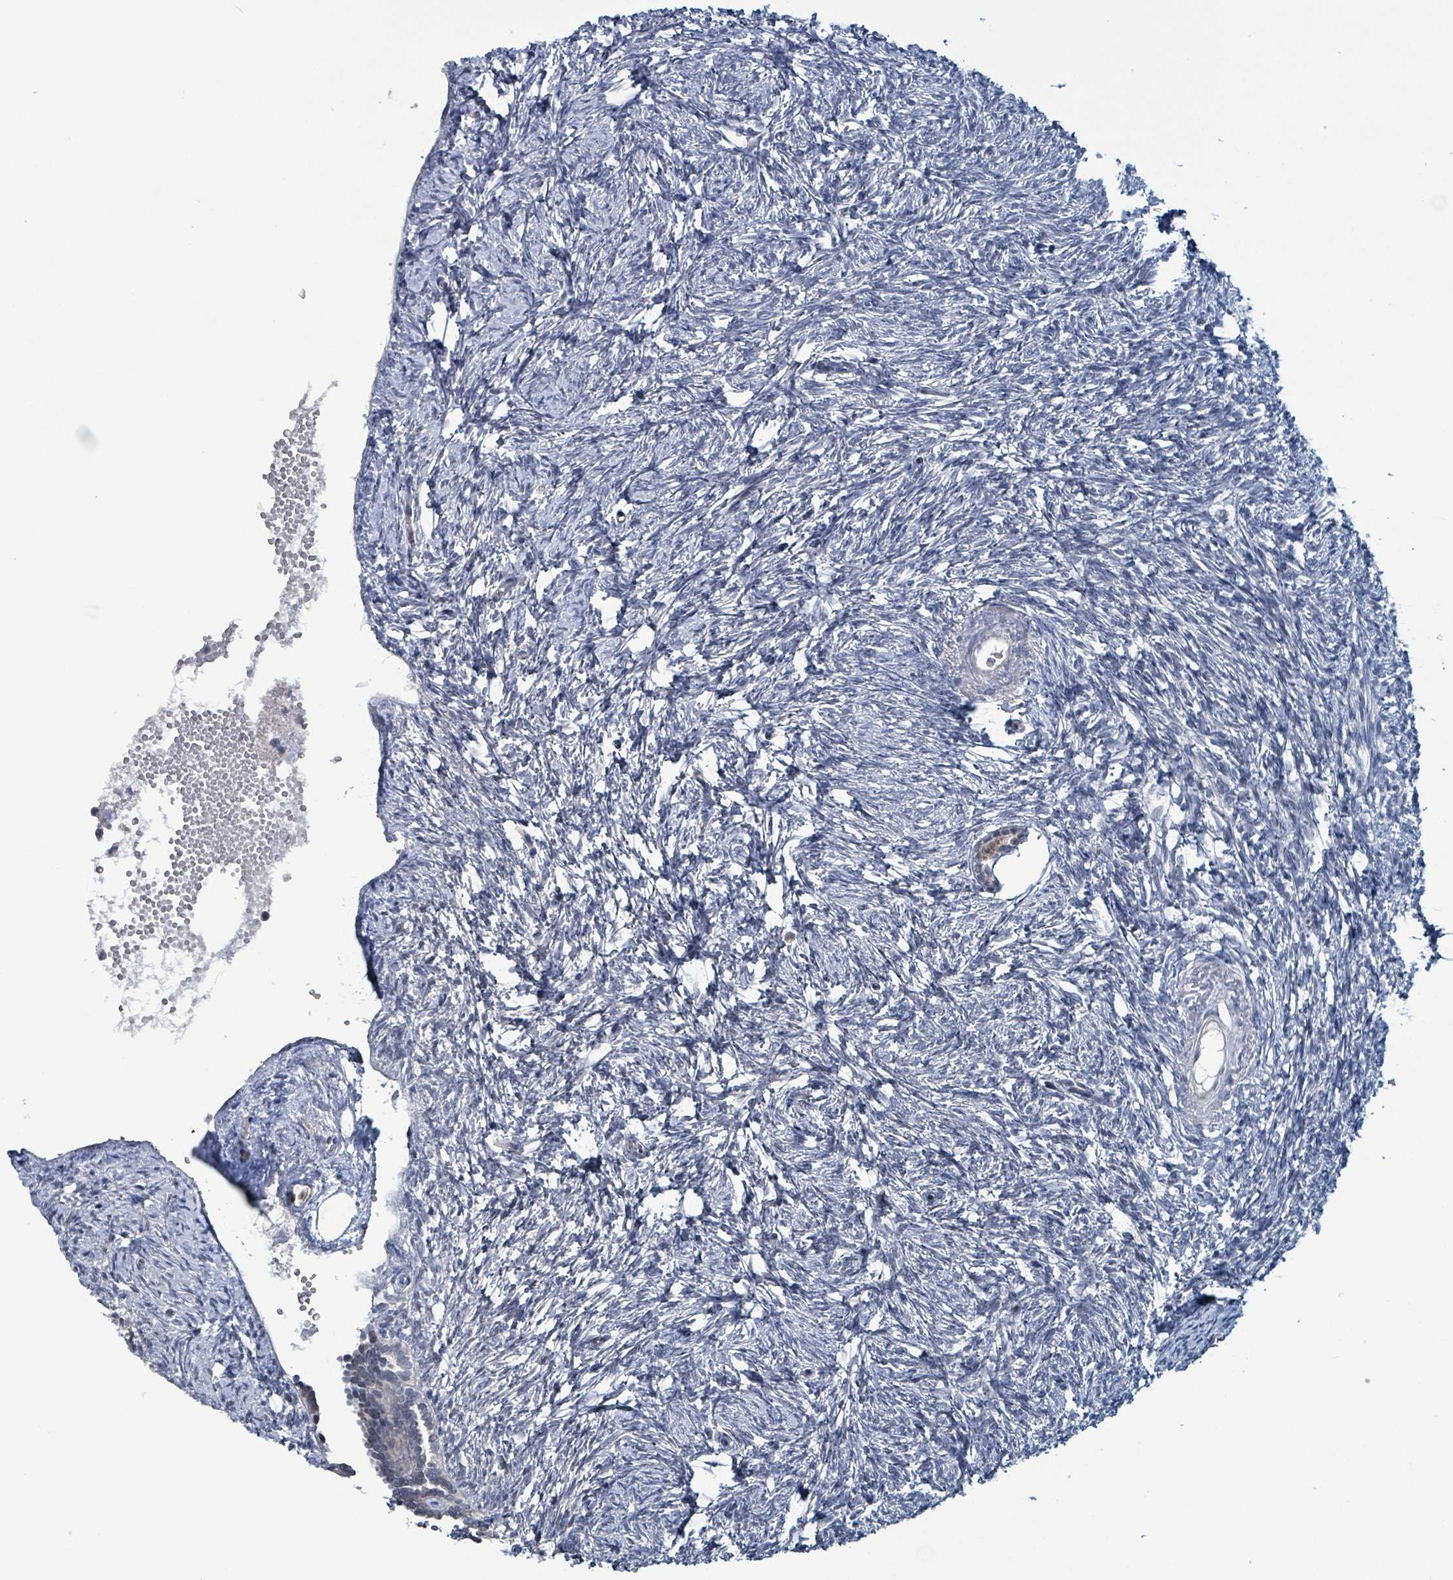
{"staining": {"intensity": "negative", "quantity": "none", "location": "none"}, "tissue": "ovary", "cell_type": "Follicle cells", "image_type": "normal", "snomed": [{"axis": "morphology", "description": "Normal tissue, NOS"}, {"axis": "topography", "description": "Ovary"}], "caption": "IHC of normal ovary reveals no staining in follicle cells.", "gene": "BIVM", "patient": {"sex": "female", "age": 51}}